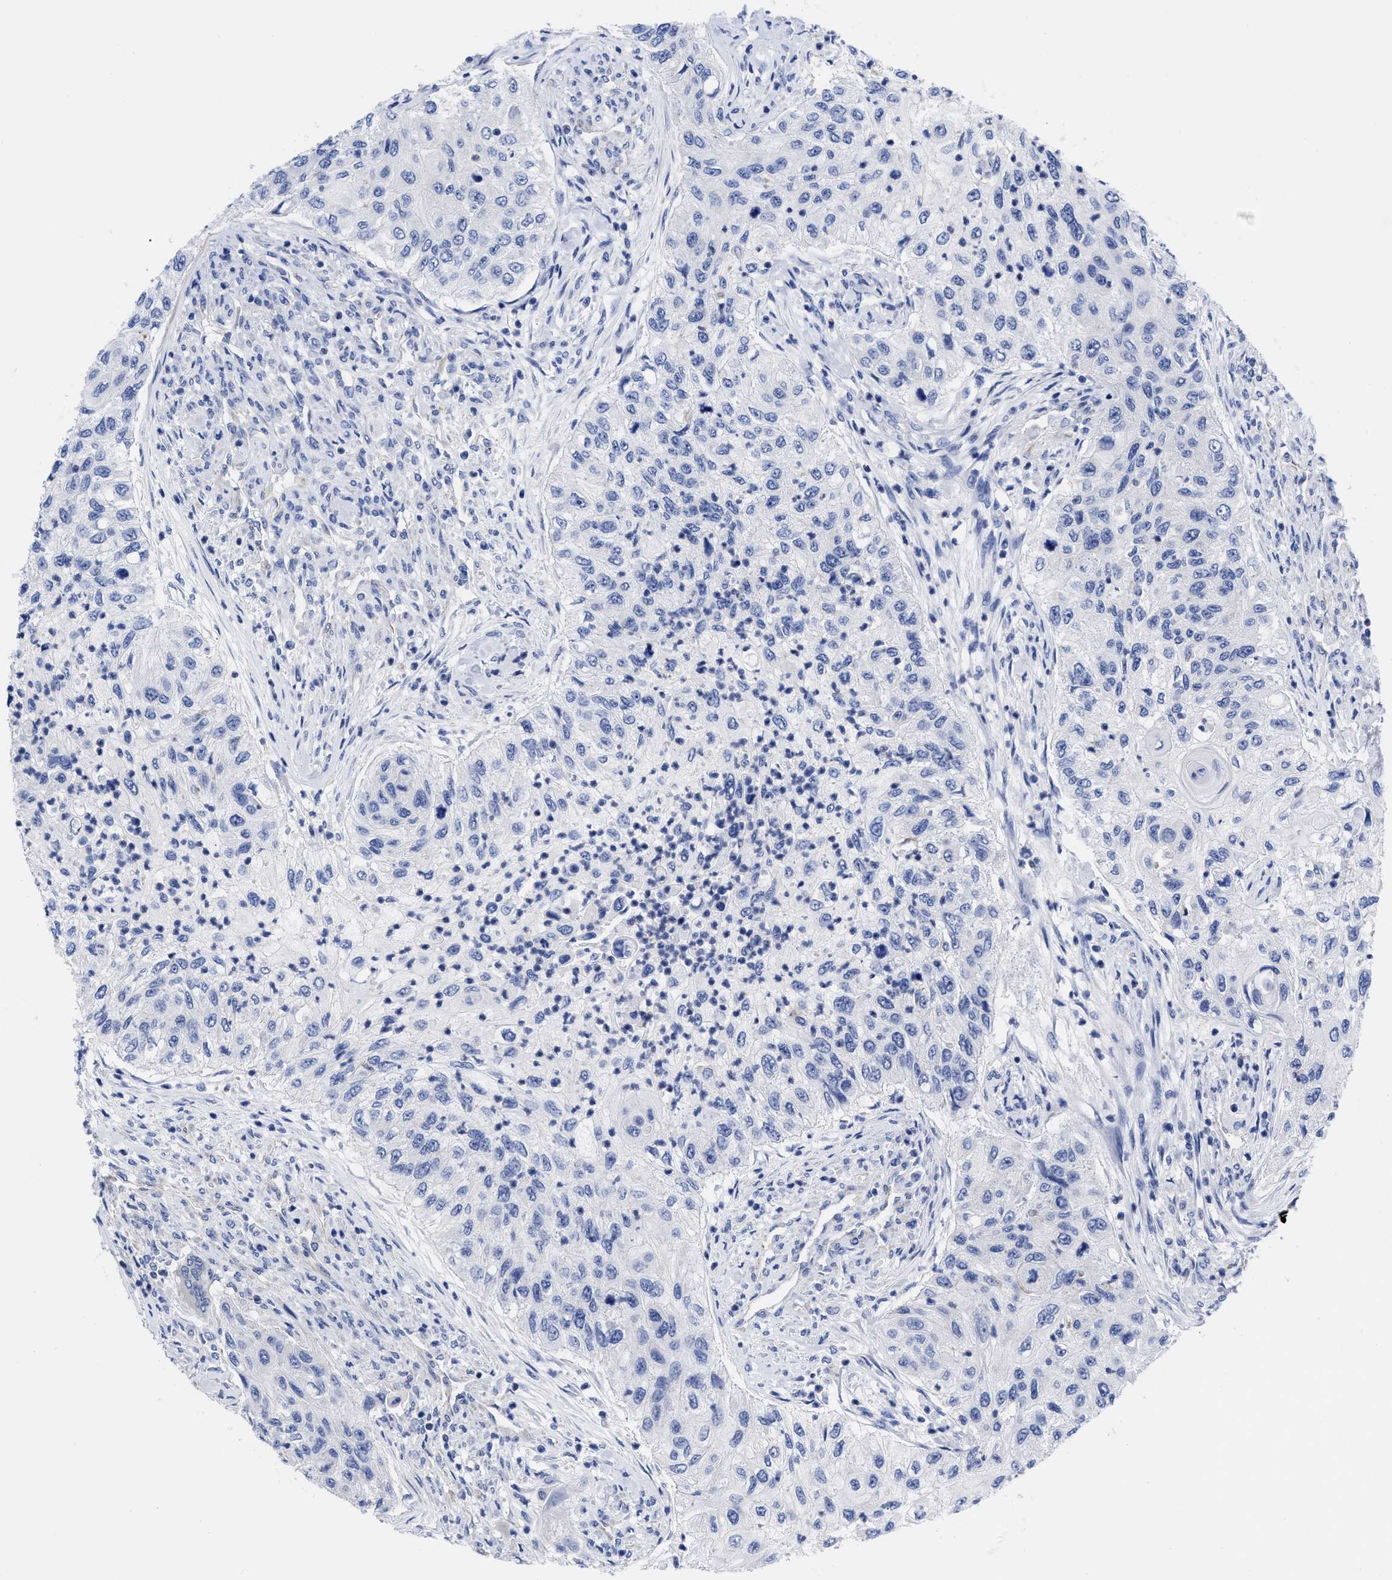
{"staining": {"intensity": "negative", "quantity": "none", "location": "none"}, "tissue": "urothelial cancer", "cell_type": "Tumor cells", "image_type": "cancer", "snomed": [{"axis": "morphology", "description": "Urothelial carcinoma, High grade"}, {"axis": "topography", "description": "Urinary bladder"}], "caption": "An IHC micrograph of urothelial cancer is shown. There is no staining in tumor cells of urothelial cancer.", "gene": "IRAG2", "patient": {"sex": "female", "age": 60}}